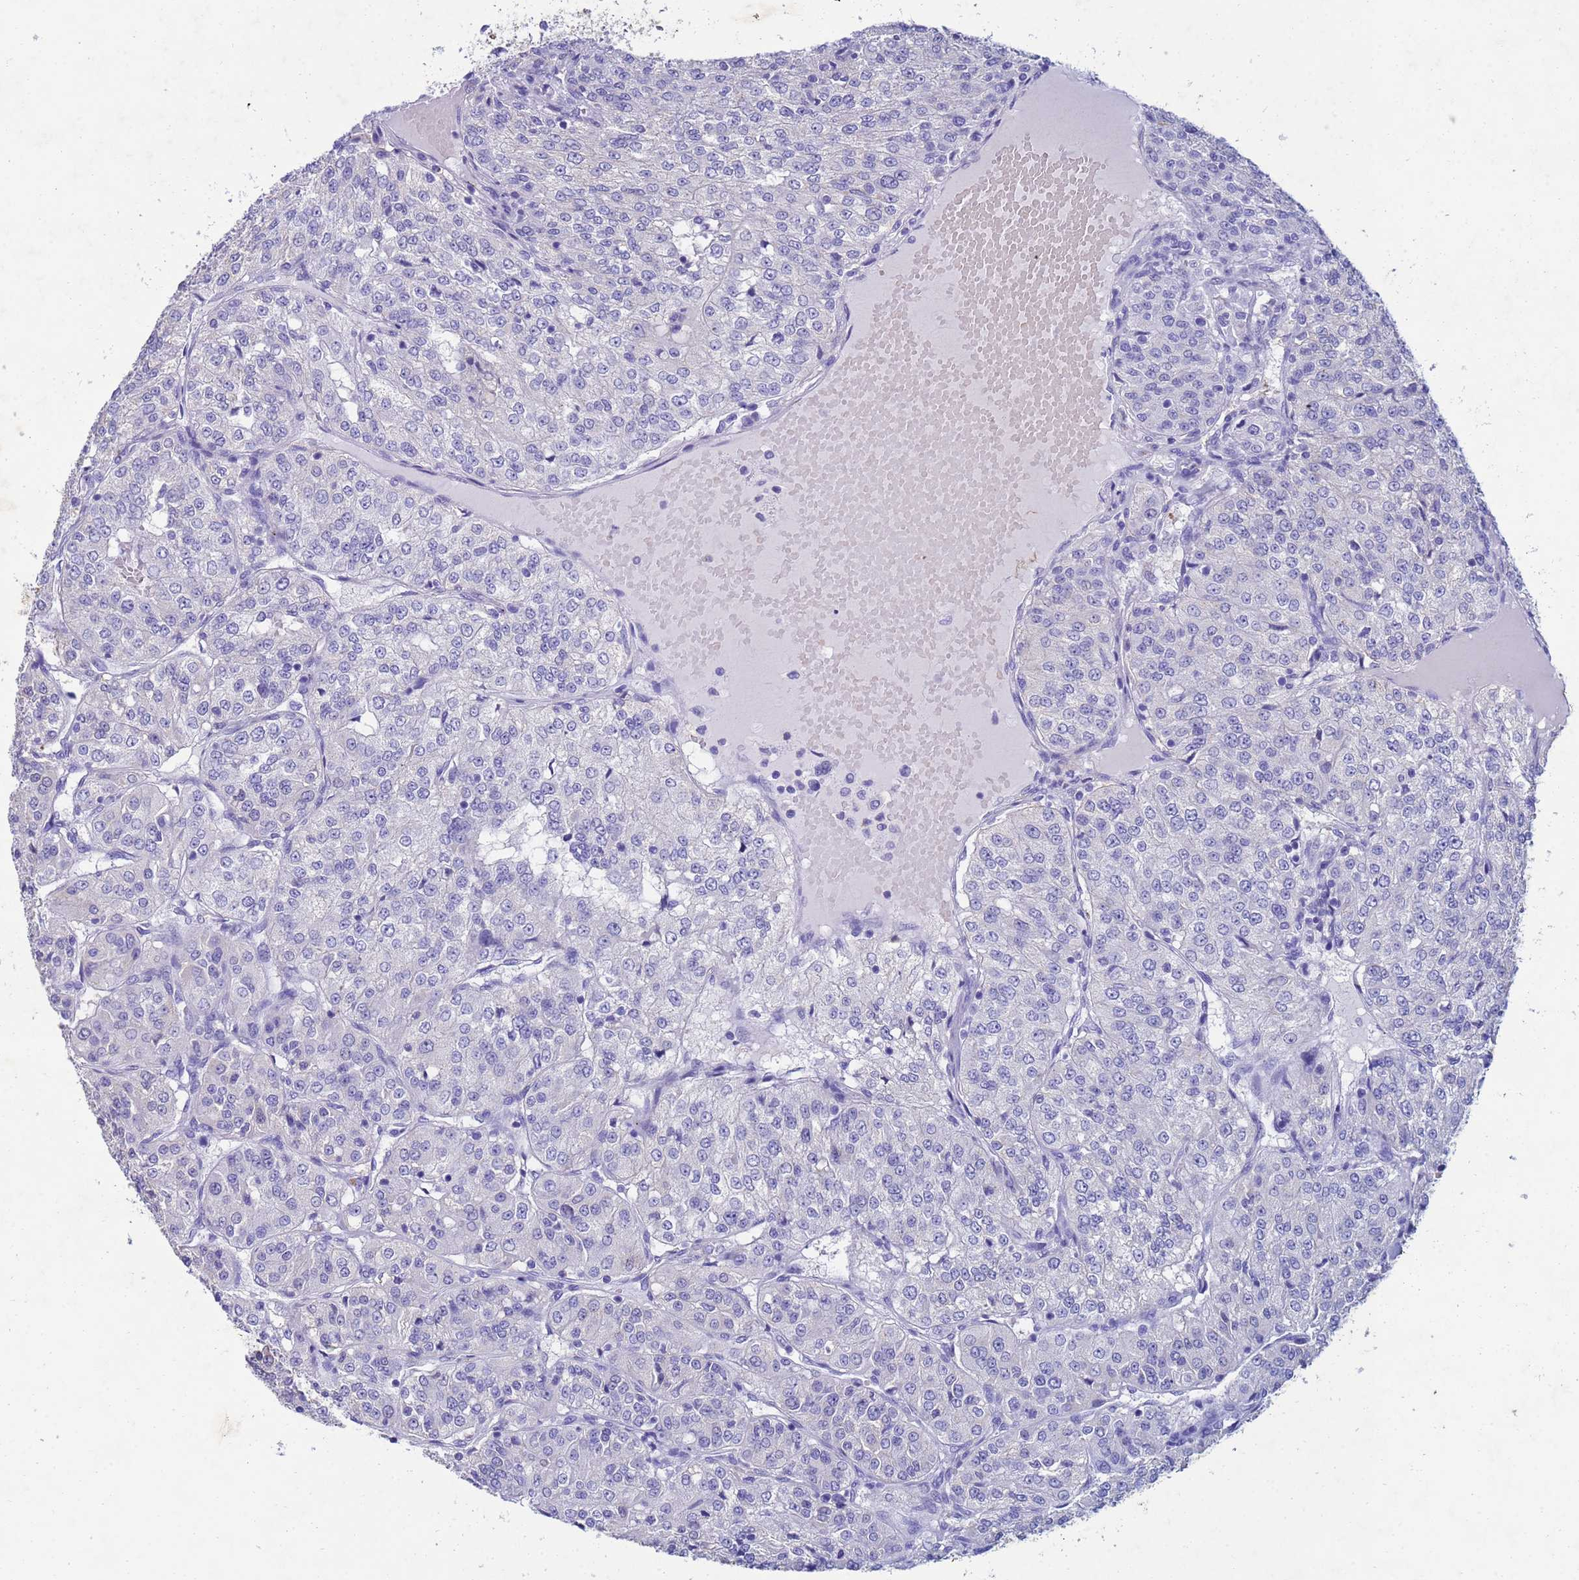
{"staining": {"intensity": "negative", "quantity": "none", "location": "none"}, "tissue": "renal cancer", "cell_type": "Tumor cells", "image_type": "cancer", "snomed": [{"axis": "morphology", "description": "Adenocarcinoma, NOS"}, {"axis": "topography", "description": "Kidney"}], "caption": "Immunohistochemistry (IHC) of adenocarcinoma (renal) shows no staining in tumor cells.", "gene": "CSTB", "patient": {"sex": "female", "age": 63}}